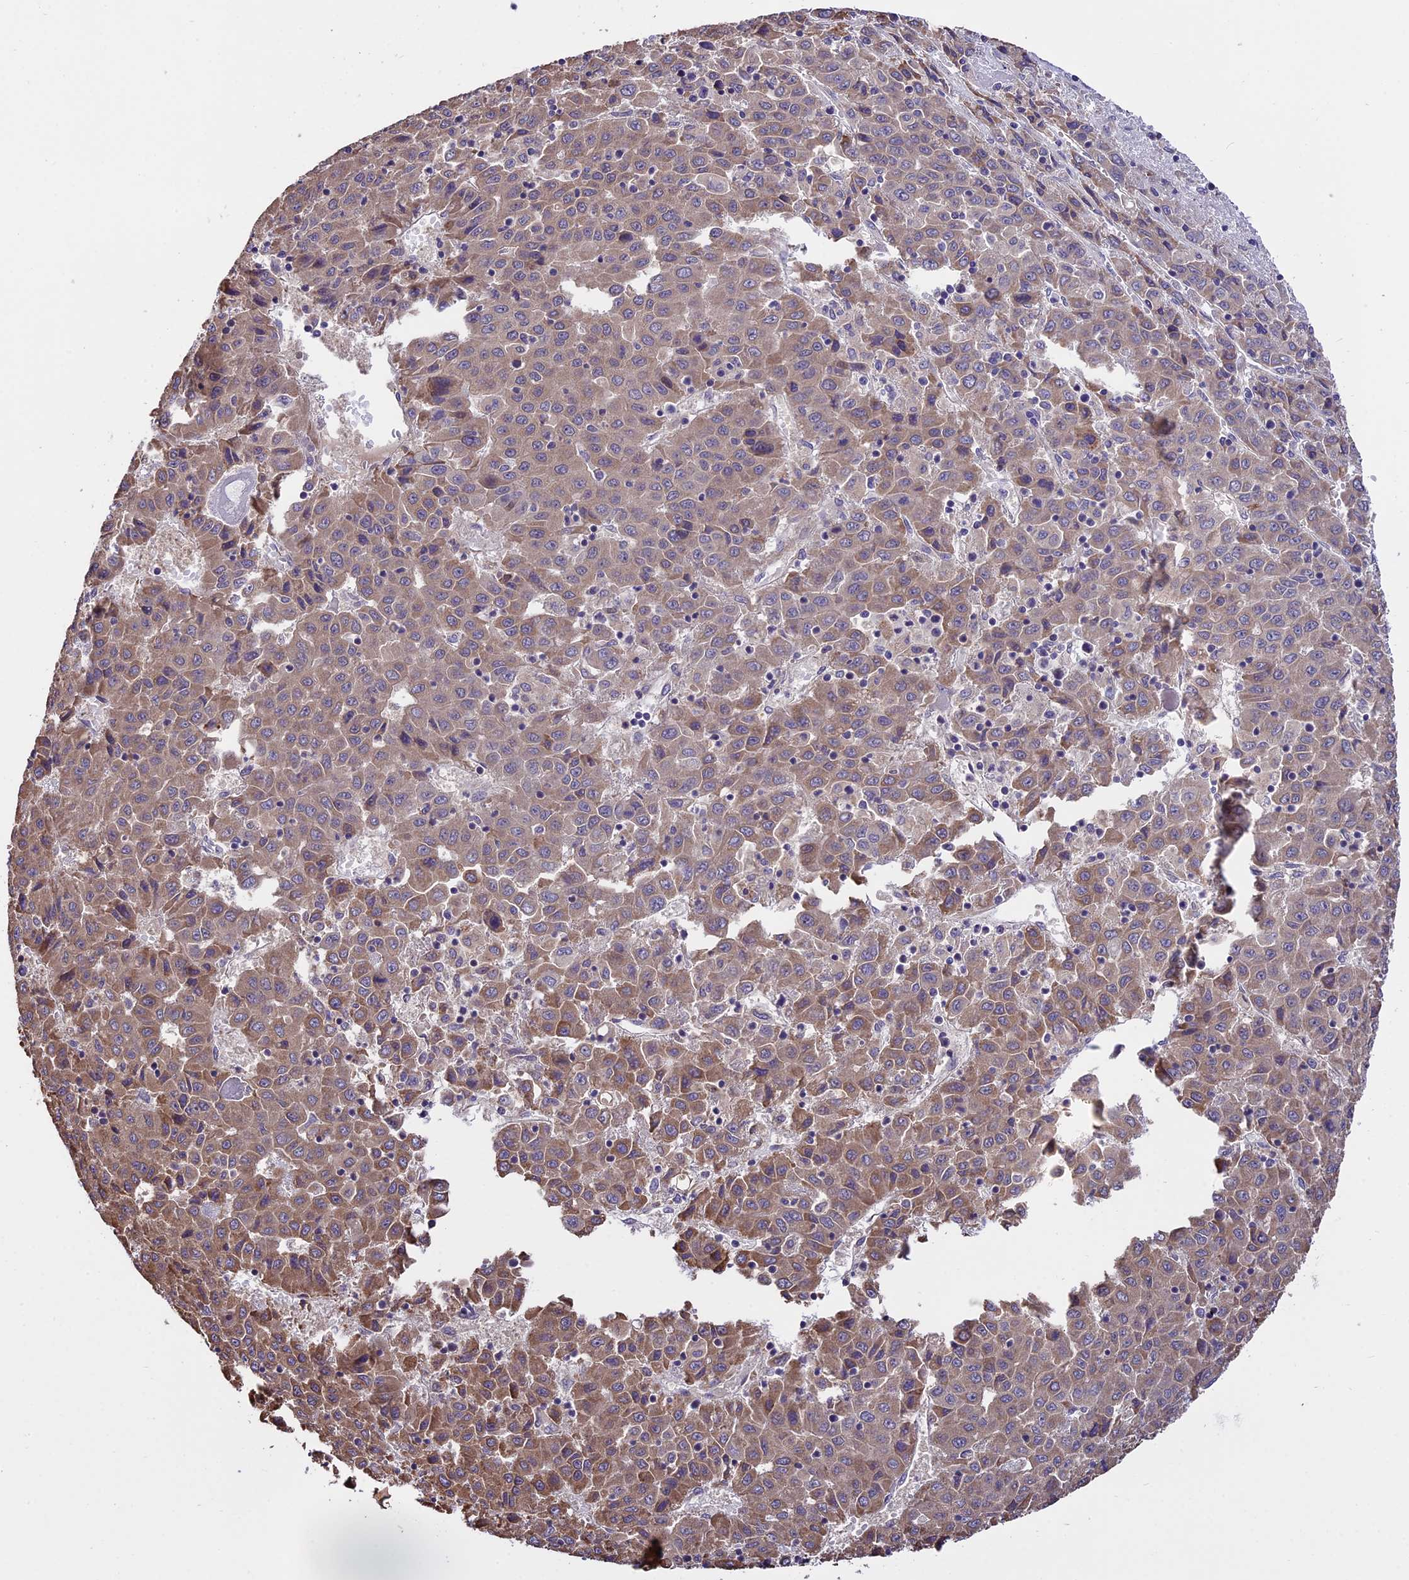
{"staining": {"intensity": "moderate", "quantity": ">75%", "location": "cytoplasmic/membranous"}, "tissue": "liver cancer", "cell_type": "Tumor cells", "image_type": "cancer", "snomed": [{"axis": "morphology", "description": "Carcinoma, Hepatocellular, NOS"}, {"axis": "topography", "description": "Liver"}], "caption": "DAB immunohistochemical staining of hepatocellular carcinoma (liver) displays moderate cytoplasmic/membranous protein staining in about >75% of tumor cells.", "gene": "ABCC10", "patient": {"sex": "female", "age": 53}}